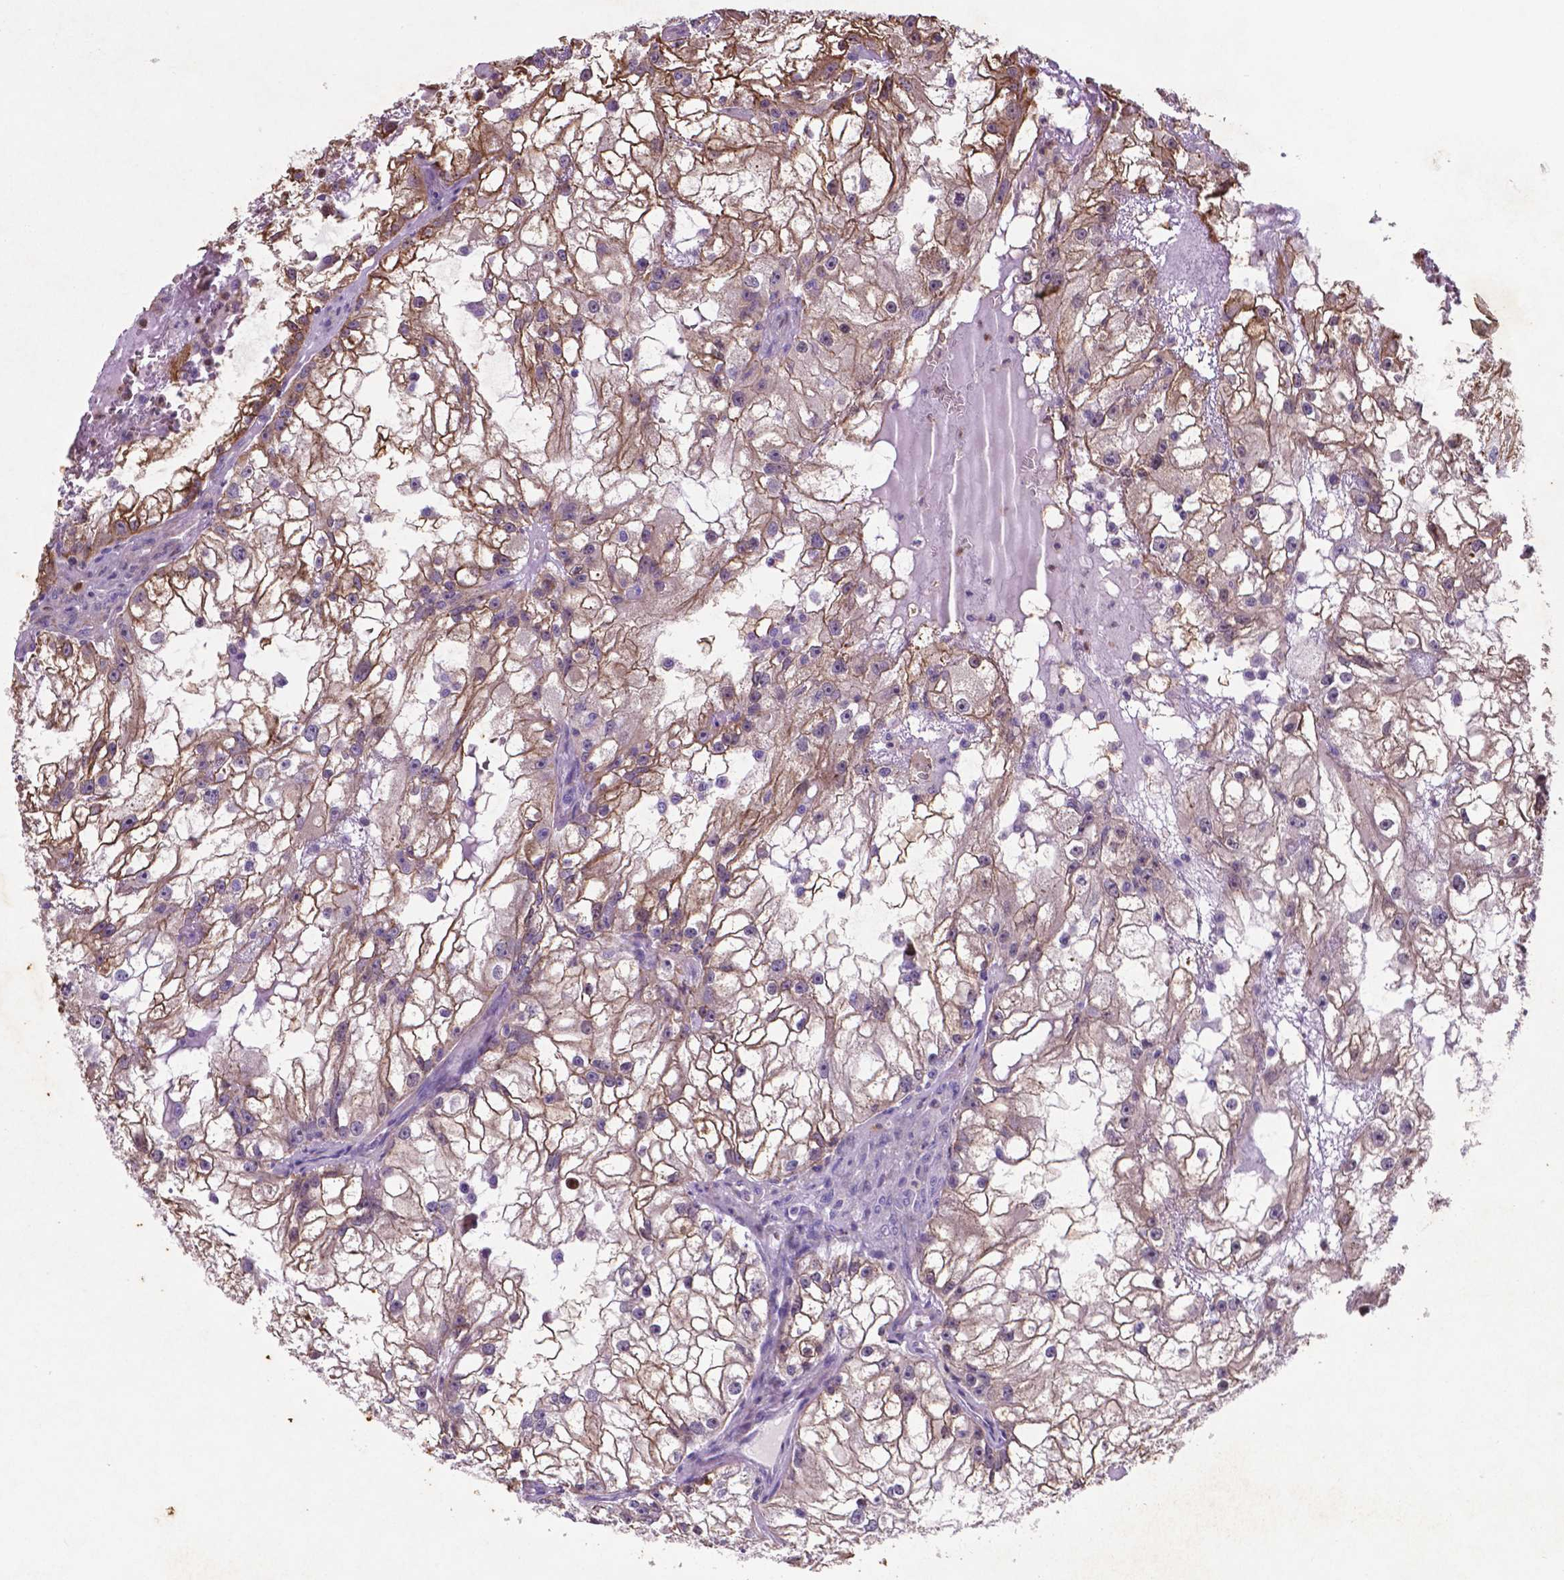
{"staining": {"intensity": "strong", "quantity": "<25%", "location": "nuclear"}, "tissue": "renal cancer", "cell_type": "Tumor cells", "image_type": "cancer", "snomed": [{"axis": "morphology", "description": "Adenocarcinoma, NOS"}, {"axis": "topography", "description": "Kidney"}], "caption": "Strong nuclear positivity is present in about <25% of tumor cells in renal adenocarcinoma.", "gene": "TM4SF20", "patient": {"sex": "male", "age": 59}}